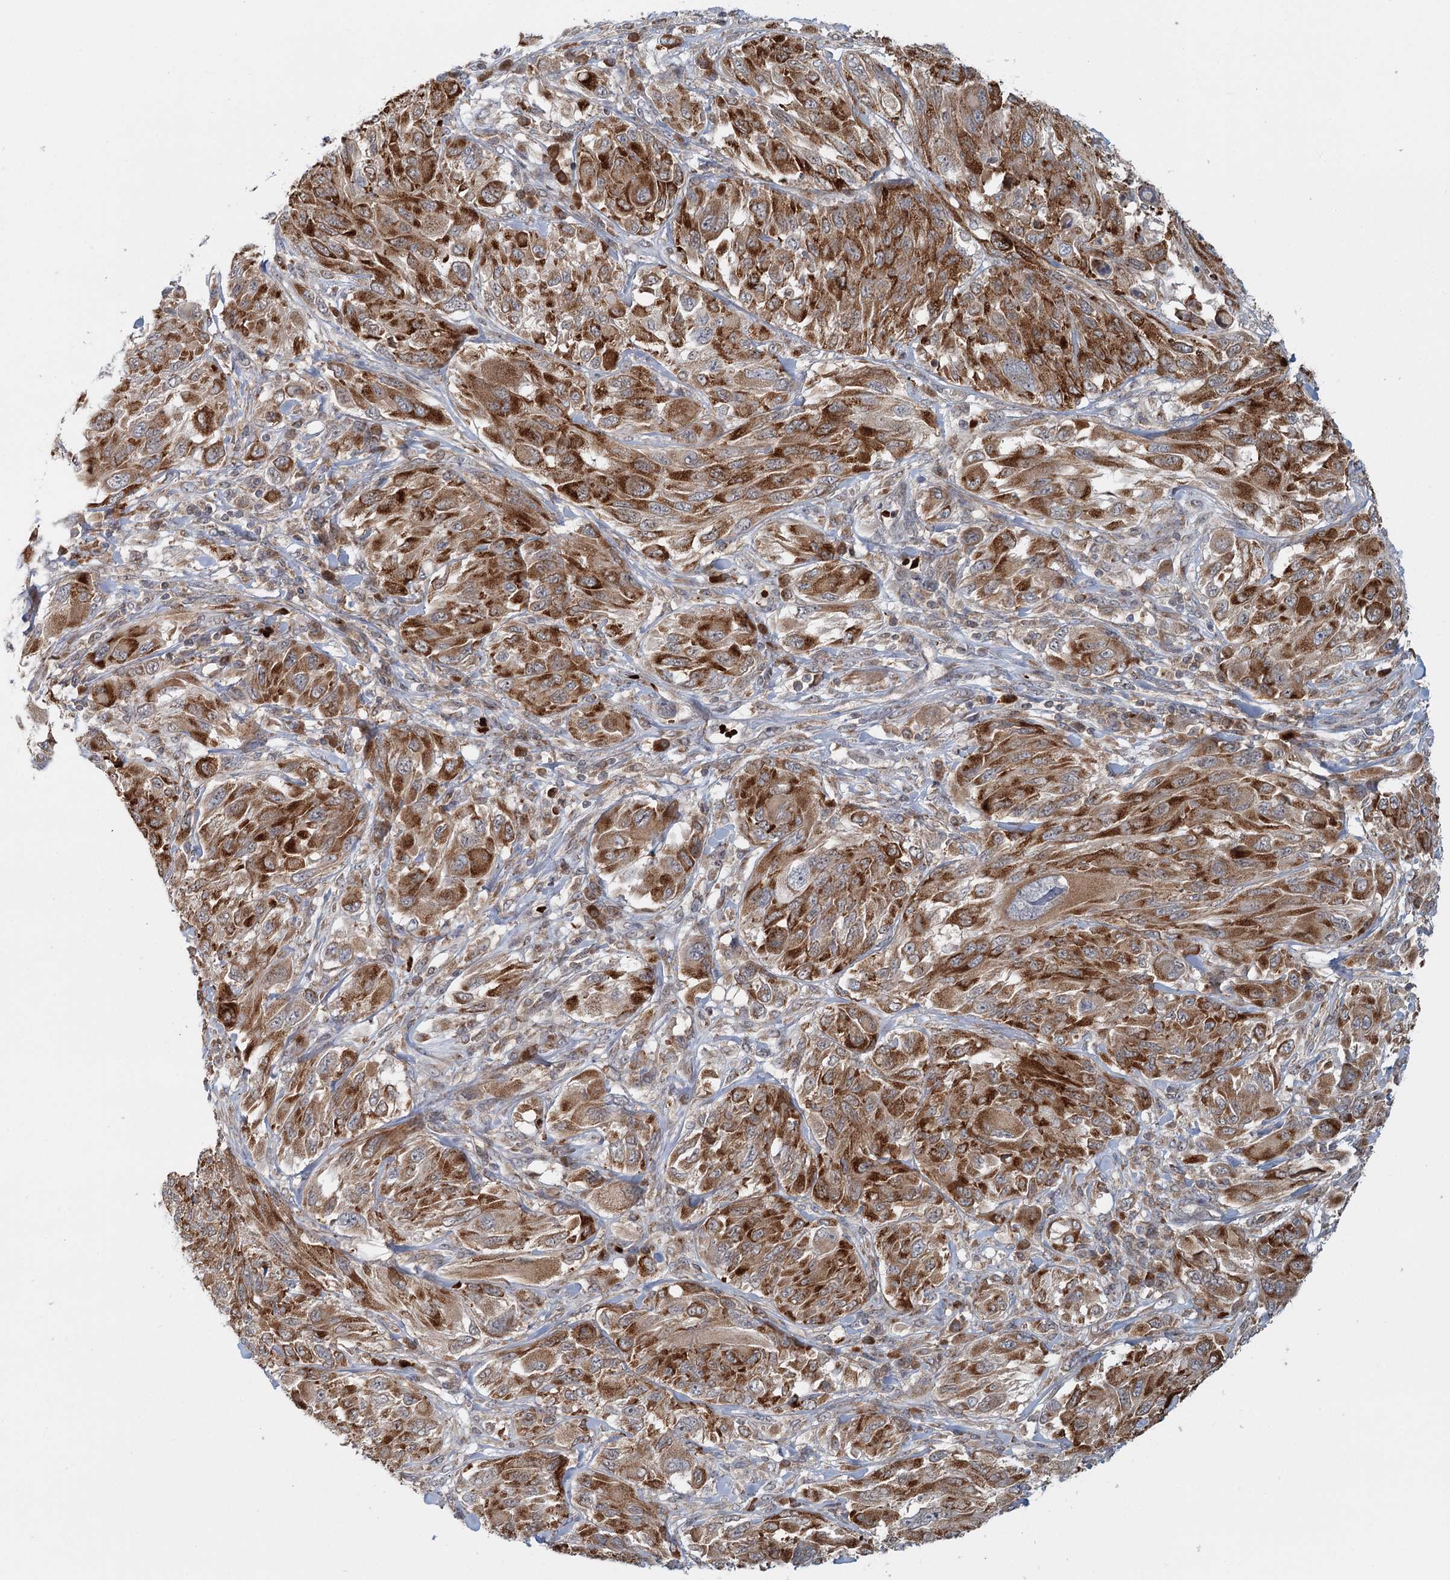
{"staining": {"intensity": "strong", "quantity": ">75%", "location": "cytoplasmic/membranous"}, "tissue": "melanoma", "cell_type": "Tumor cells", "image_type": "cancer", "snomed": [{"axis": "morphology", "description": "Malignant melanoma, NOS"}, {"axis": "topography", "description": "Skin"}], "caption": "Protein staining by immunohistochemistry shows strong cytoplasmic/membranous expression in about >75% of tumor cells in melanoma.", "gene": "ADK", "patient": {"sex": "female", "age": 91}}